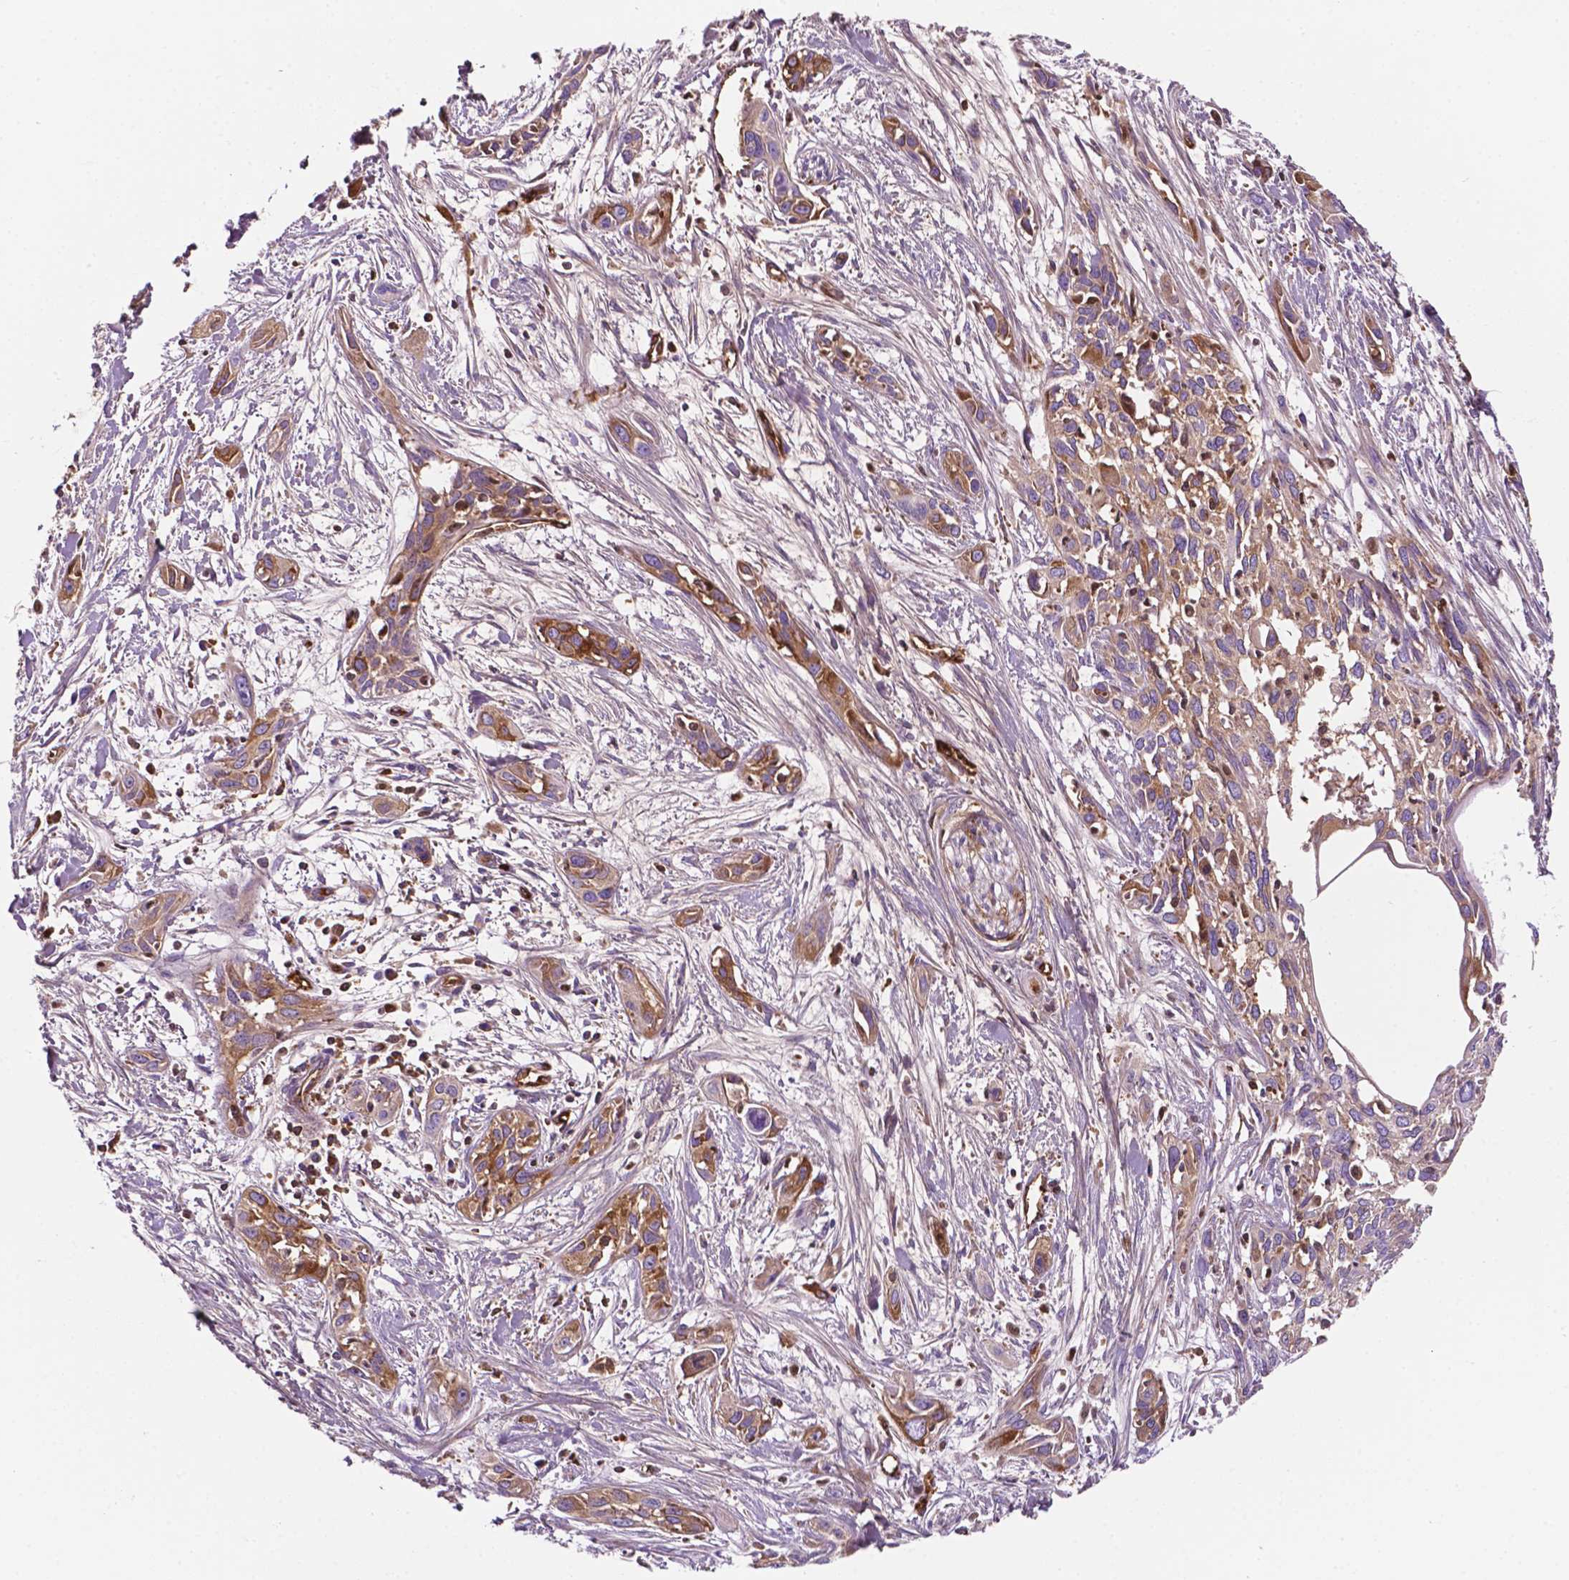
{"staining": {"intensity": "moderate", "quantity": "25%-75%", "location": "cytoplasmic/membranous"}, "tissue": "pancreatic cancer", "cell_type": "Tumor cells", "image_type": "cancer", "snomed": [{"axis": "morphology", "description": "Adenocarcinoma, NOS"}, {"axis": "topography", "description": "Pancreas"}], "caption": "Human adenocarcinoma (pancreatic) stained for a protein (brown) reveals moderate cytoplasmic/membranous positive positivity in approximately 25%-75% of tumor cells.", "gene": "DCN", "patient": {"sex": "female", "age": 55}}